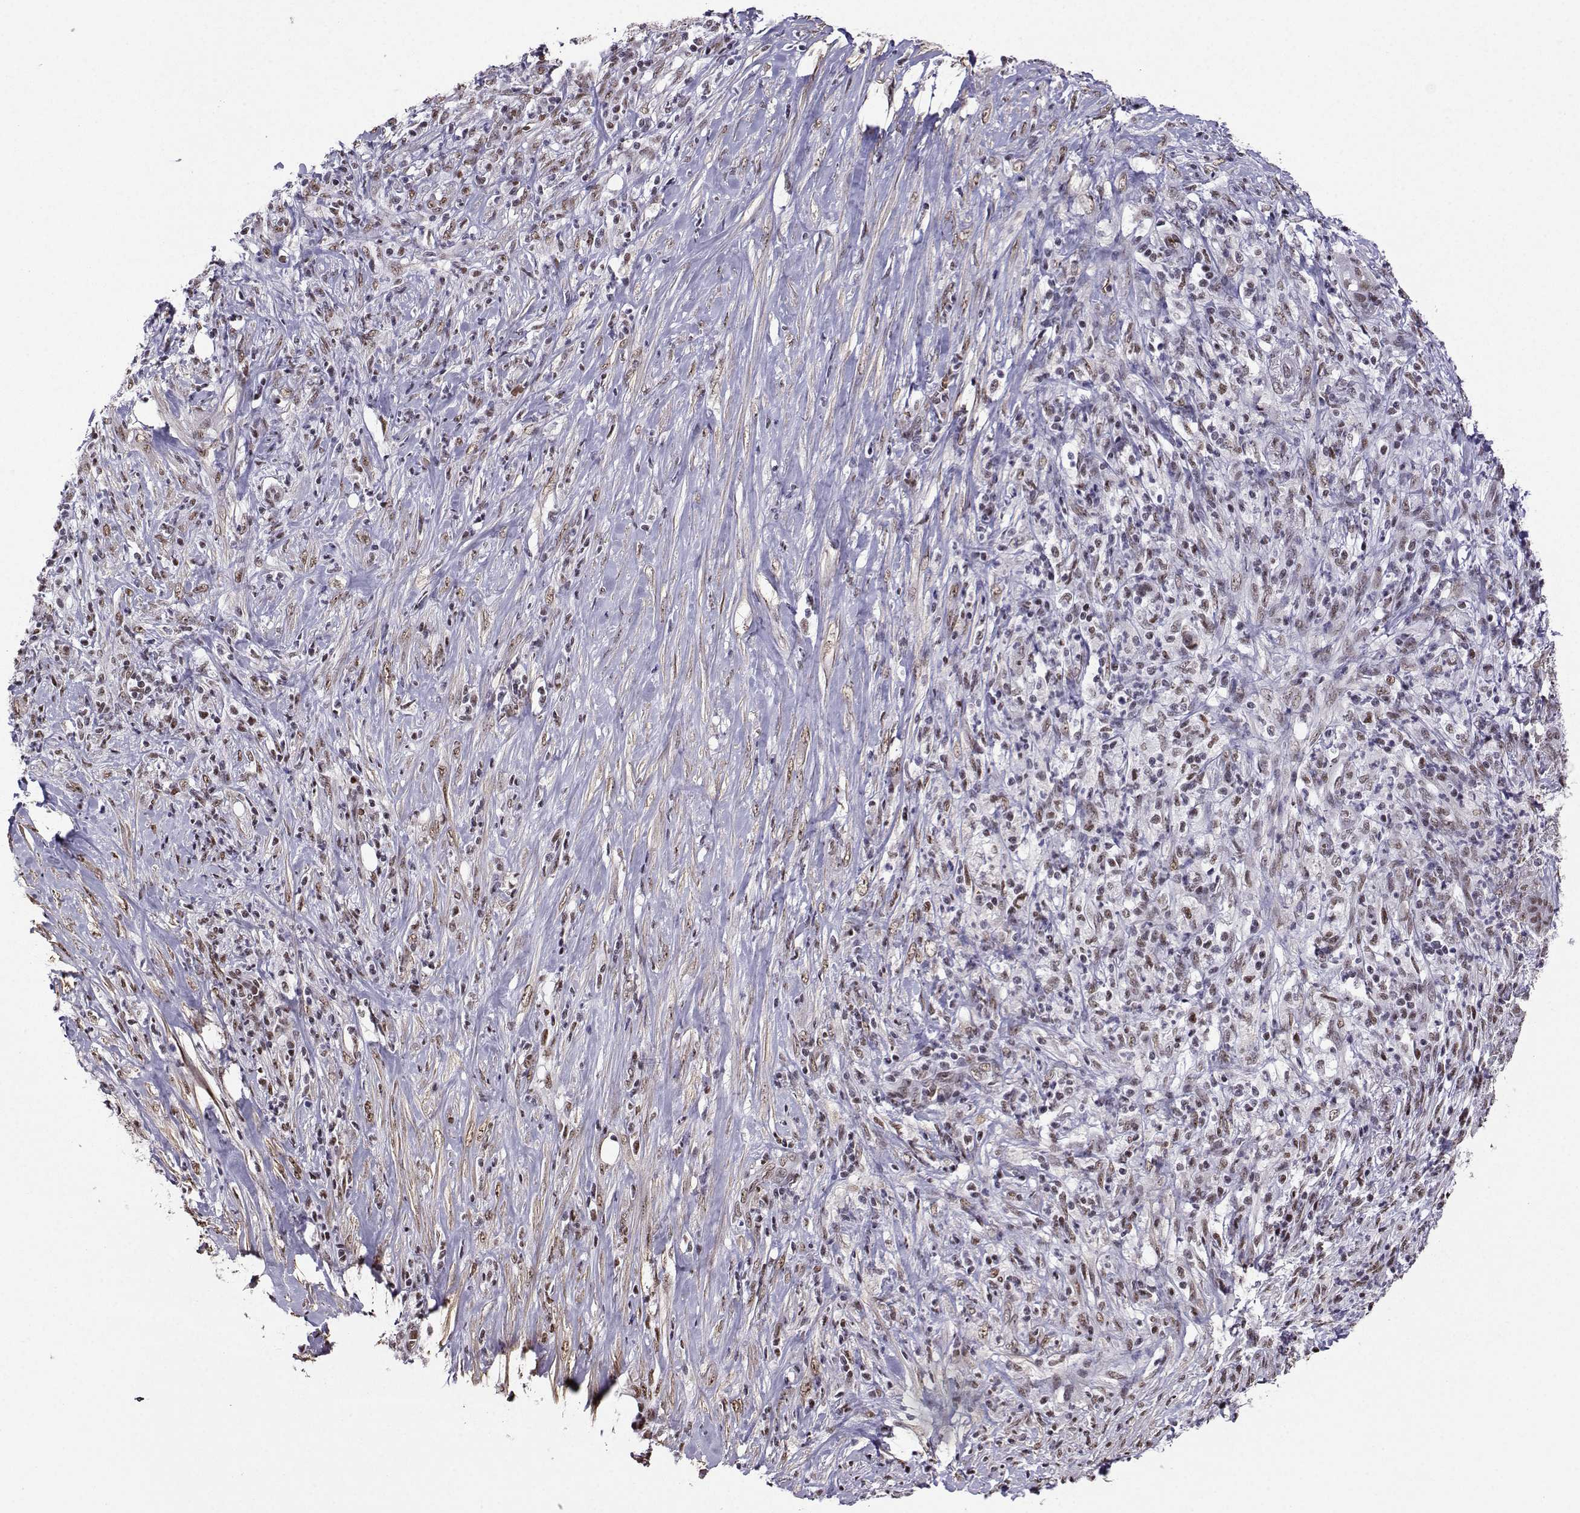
{"staining": {"intensity": "weak", "quantity": ">75%", "location": "nuclear"}, "tissue": "pancreatic cancer", "cell_type": "Tumor cells", "image_type": "cancer", "snomed": [{"axis": "morphology", "description": "Adenocarcinoma, NOS"}, {"axis": "topography", "description": "Pancreas"}], "caption": "This micrograph reveals immunohistochemistry staining of human pancreatic adenocarcinoma, with low weak nuclear staining in about >75% of tumor cells.", "gene": "CCNK", "patient": {"sex": "male", "age": 57}}